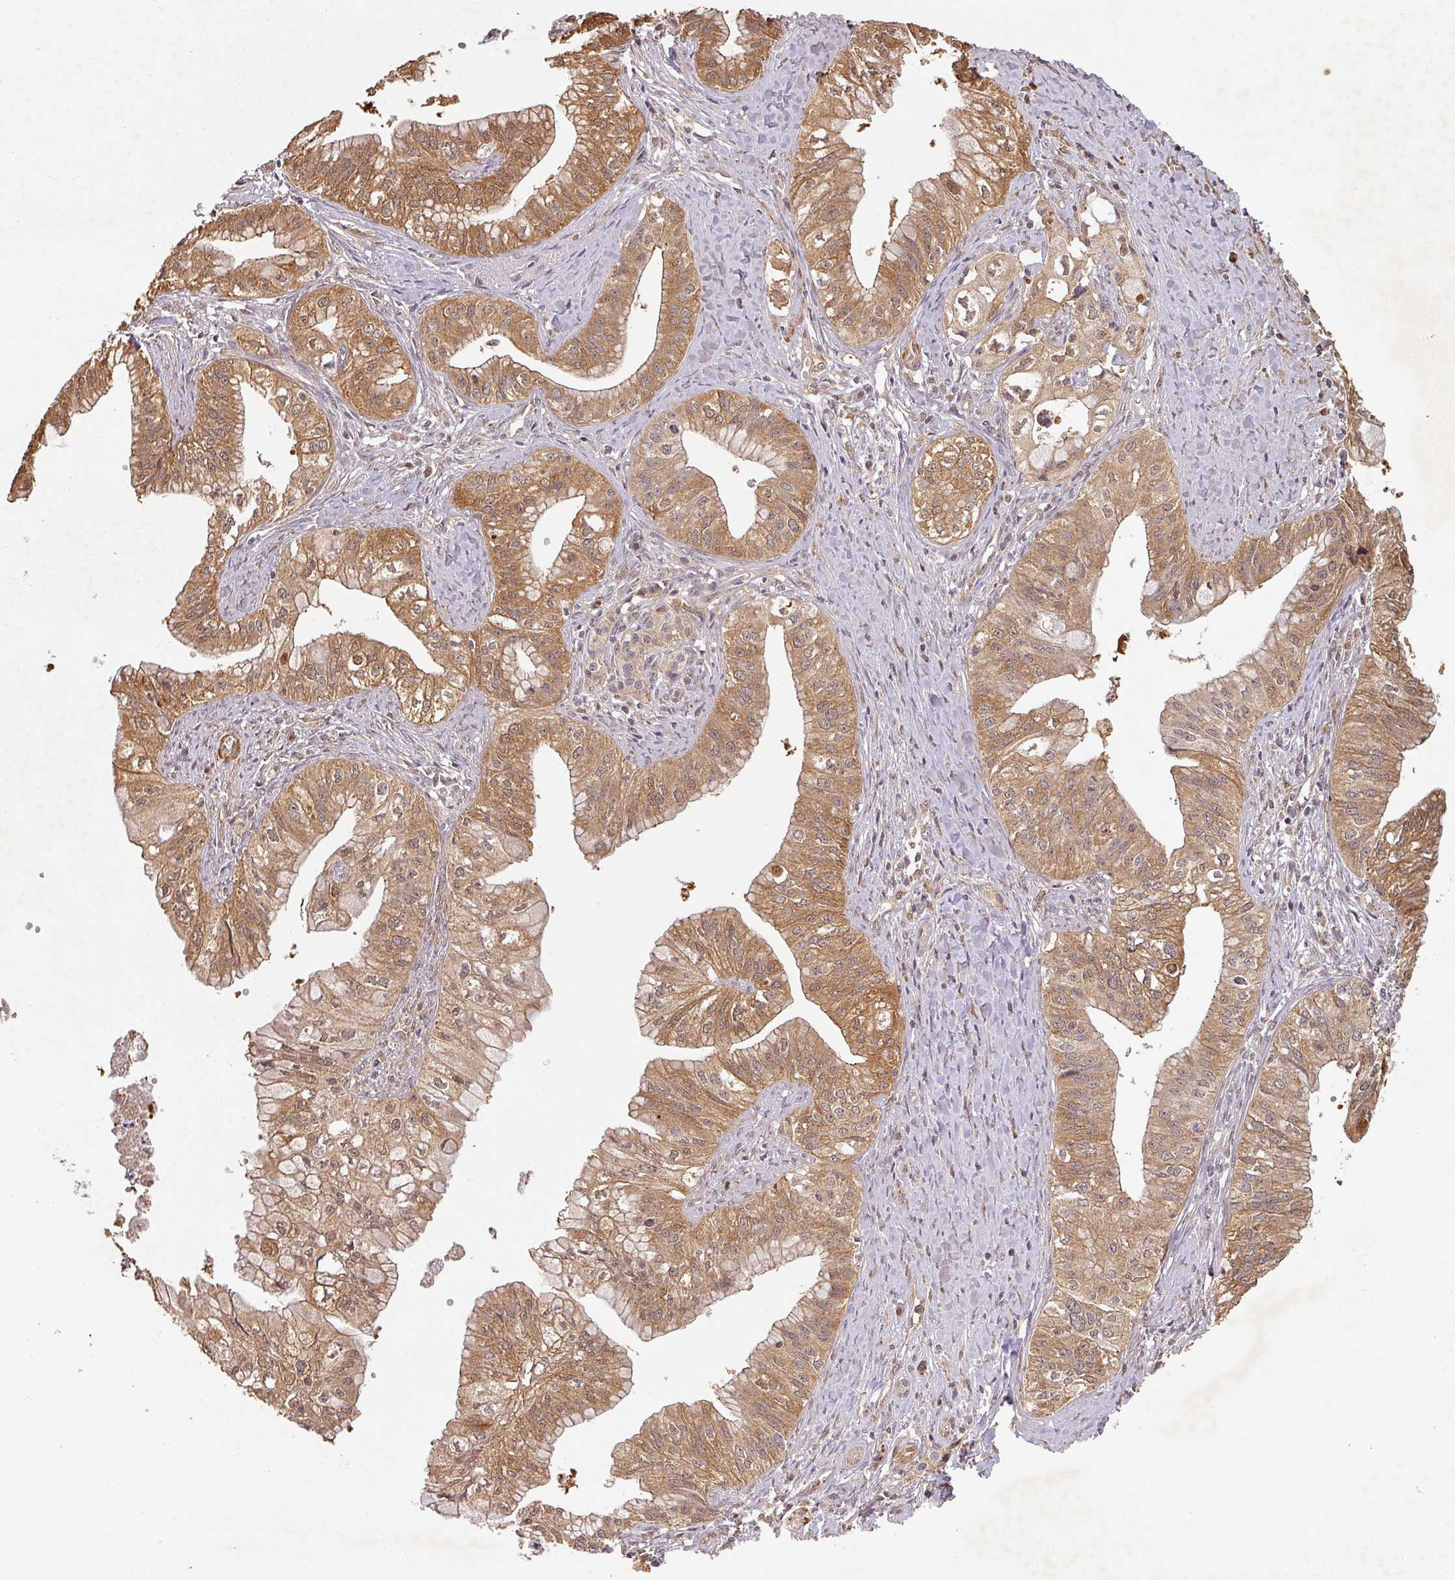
{"staining": {"intensity": "moderate", "quantity": ">75%", "location": "cytoplasmic/membranous,nuclear"}, "tissue": "pancreatic cancer", "cell_type": "Tumor cells", "image_type": "cancer", "snomed": [{"axis": "morphology", "description": "Adenocarcinoma, NOS"}, {"axis": "topography", "description": "Pancreas"}], "caption": "Approximately >75% of tumor cells in pancreatic adenocarcinoma display moderate cytoplasmic/membranous and nuclear protein positivity as visualized by brown immunohistochemical staining.", "gene": "ZNF322", "patient": {"sex": "male", "age": 71}}